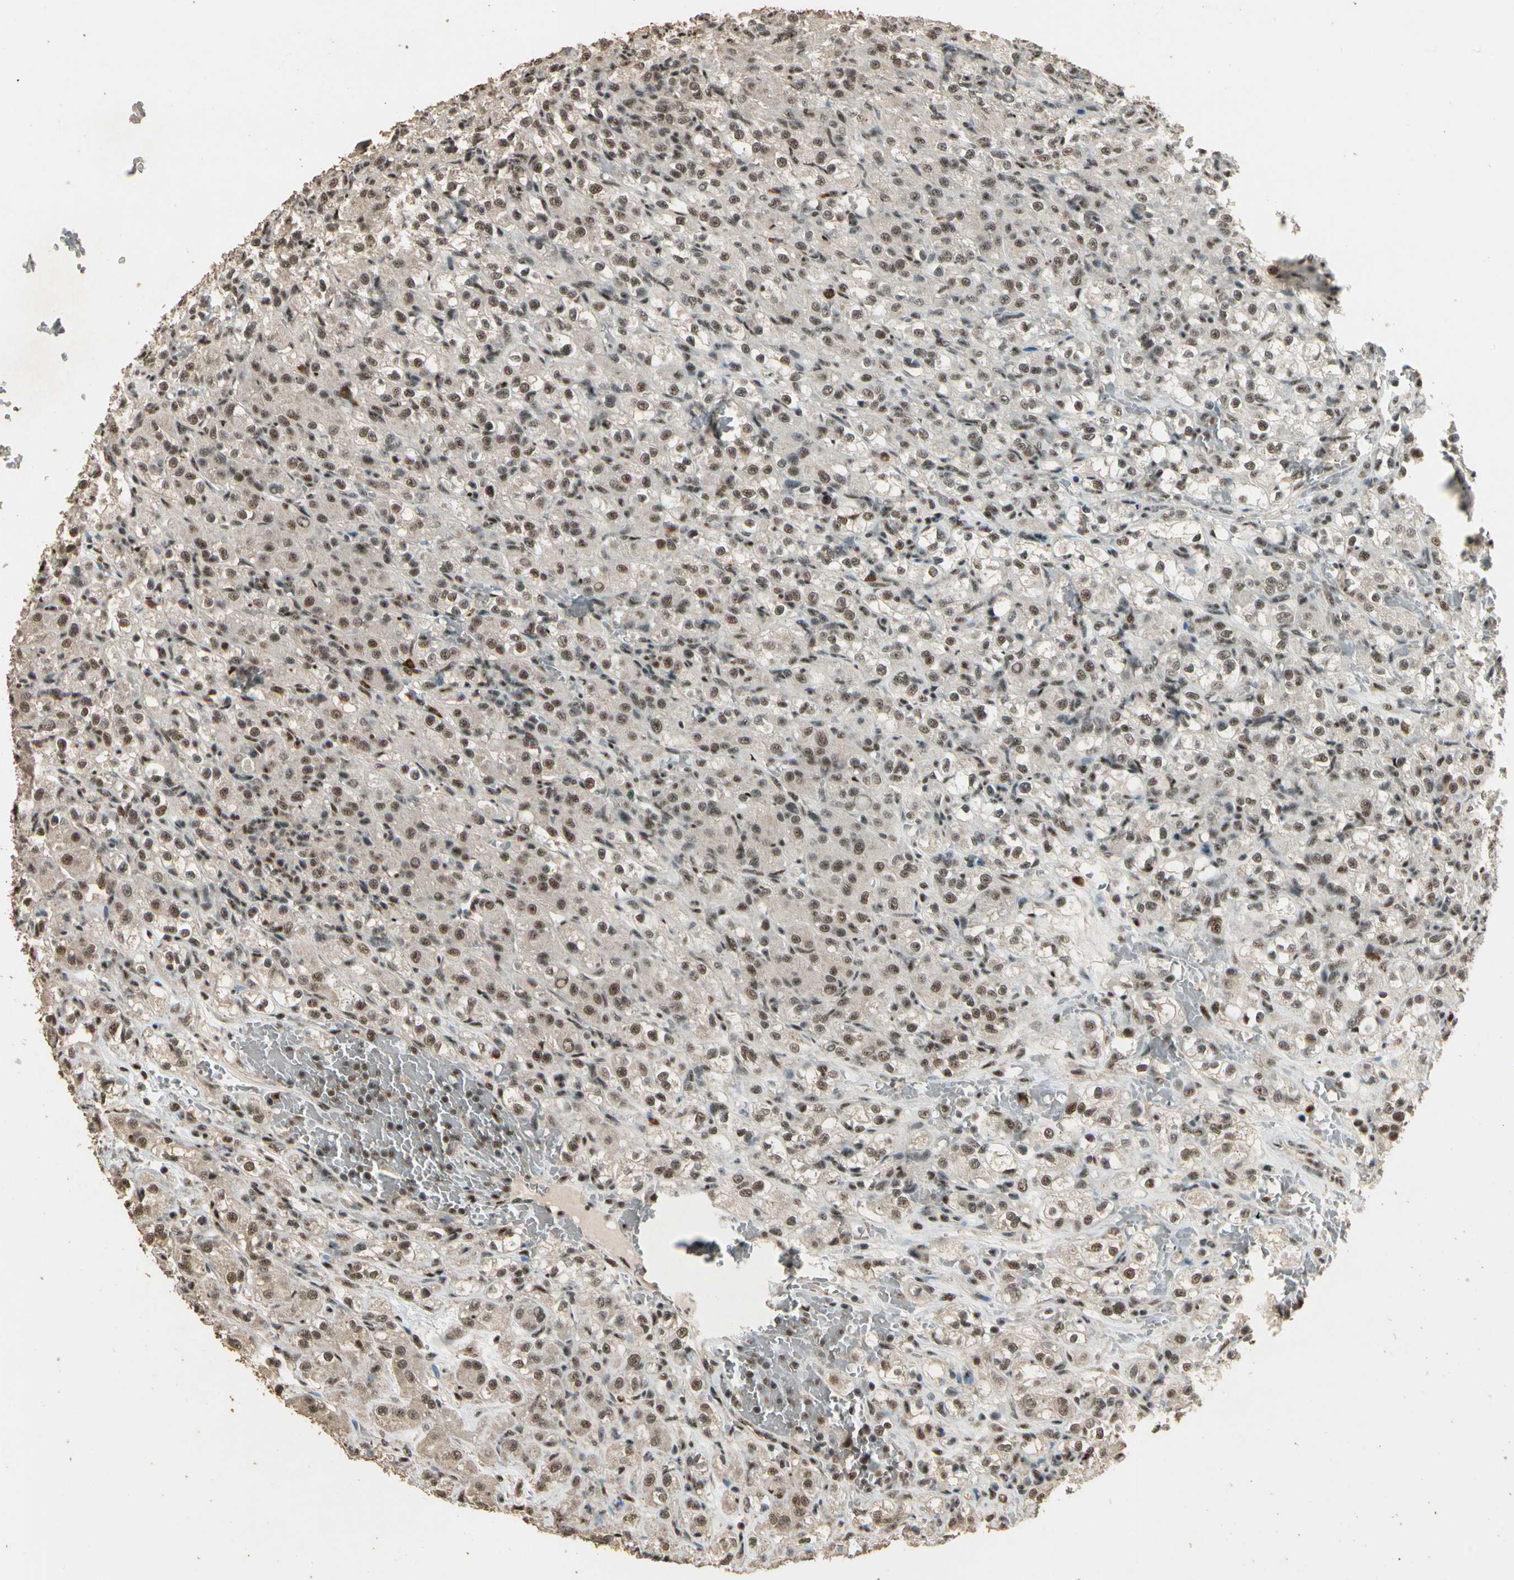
{"staining": {"intensity": "moderate", "quantity": ">75%", "location": "nuclear"}, "tissue": "renal cancer", "cell_type": "Tumor cells", "image_type": "cancer", "snomed": [{"axis": "morphology", "description": "Normal tissue, NOS"}, {"axis": "morphology", "description": "Adenocarcinoma, NOS"}, {"axis": "topography", "description": "Kidney"}], "caption": "Immunohistochemical staining of renal cancer exhibits moderate nuclear protein staining in about >75% of tumor cells.", "gene": "RBM25", "patient": {"sex": "male", "age": 61}}